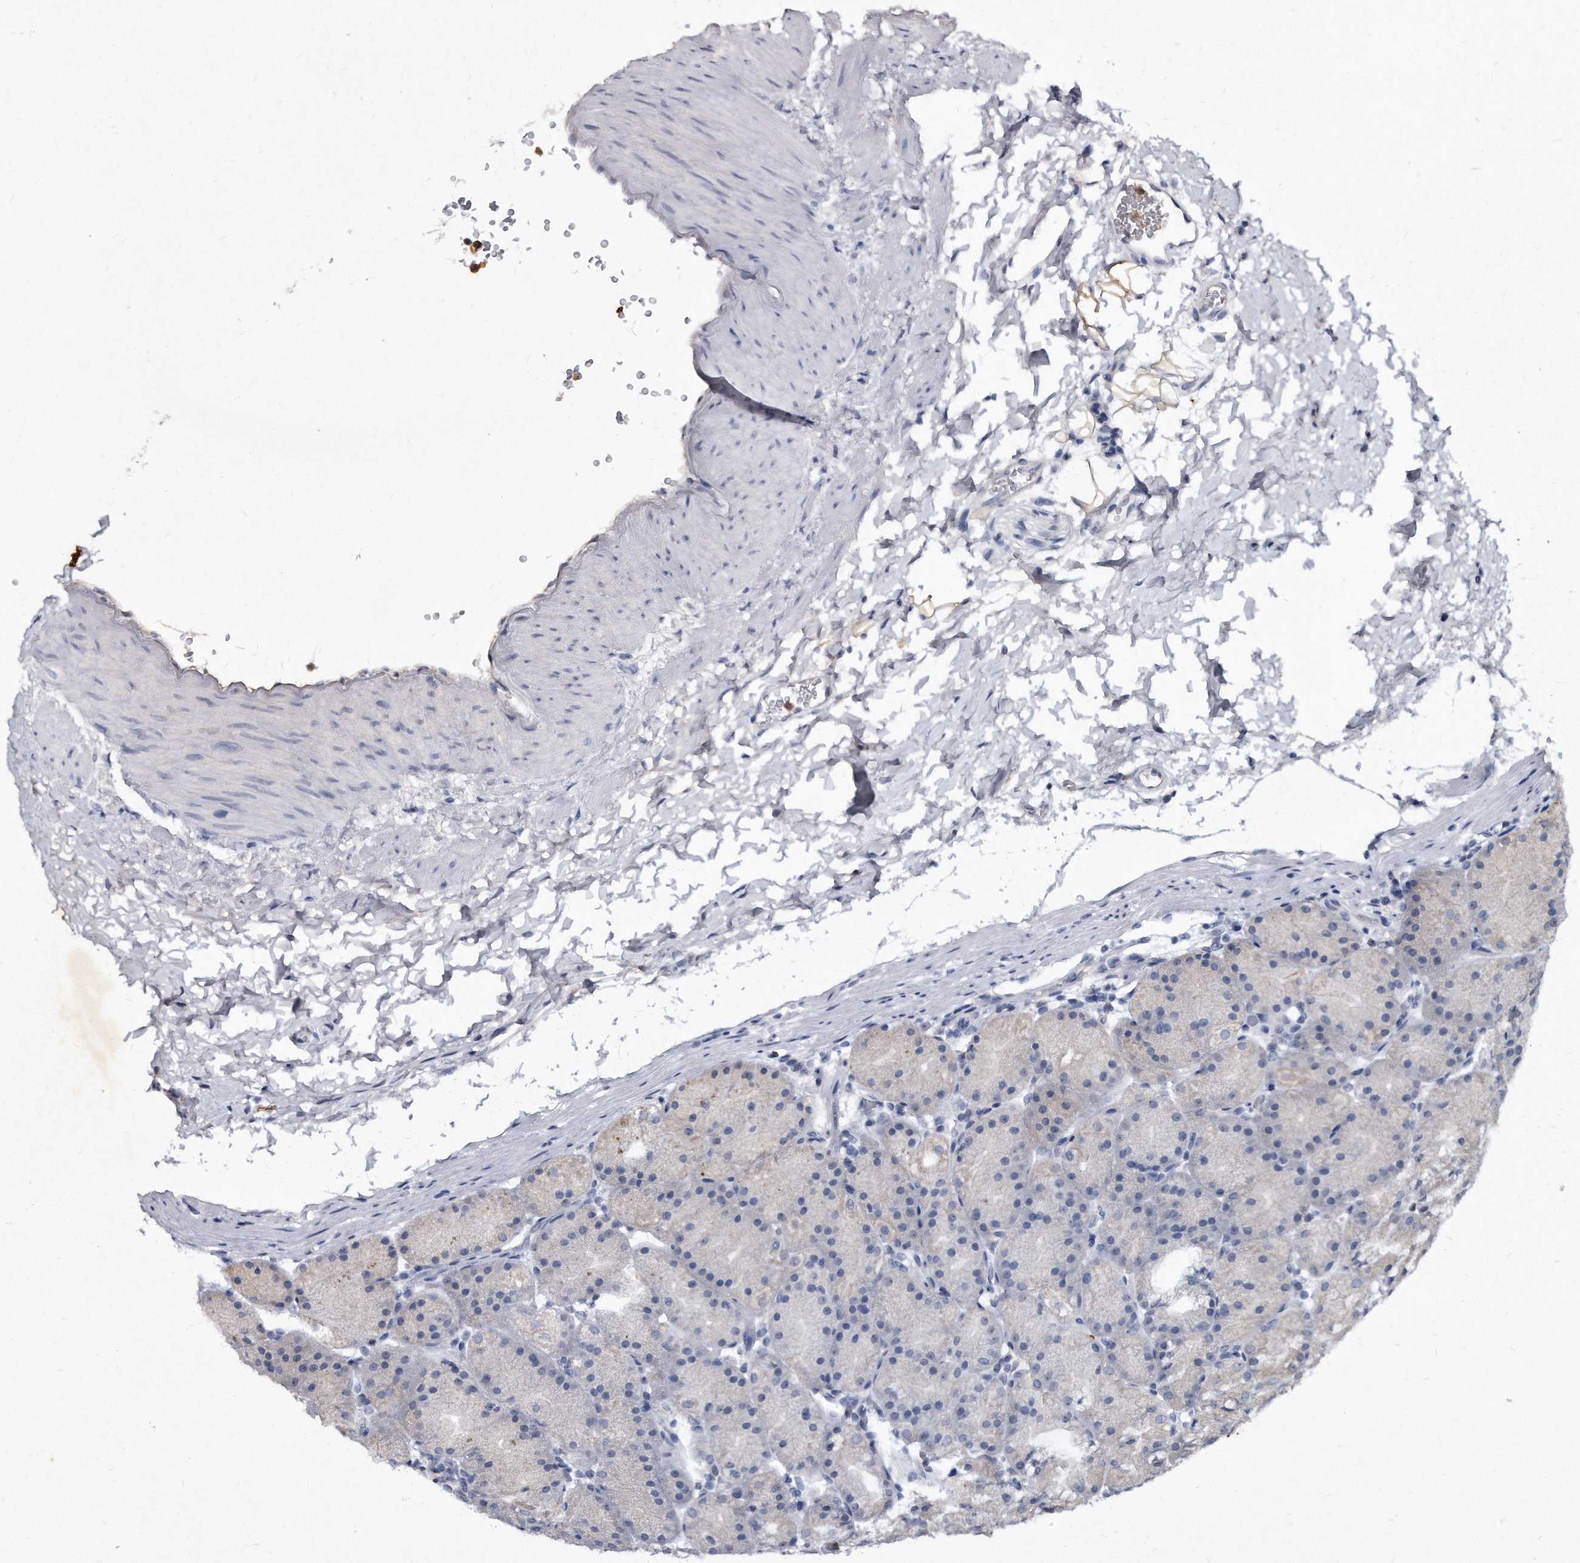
{"staining": {"intensity": "weak", "quantity": "<25%", "location": "cytoplasmic/membranous"}, "tissue": "stomach", "cell_type": "Glandular cells", "image_type": "normal", "snomed": [{"axis": "morphology", "description": "Normal tissue, NOS"}, {"axis": "topography", "description": "Stomach, upper"}, {"axis": "topography", "description": "Stomach"}], "caption": "High power microscopy image of an immunohistochemistry (IHC) micrograph of normal stomach, revealing no significant positivity in glandular cells. Nuclei are stained in blue.", "gene": "KLHDC3", "patient": {"sex": "male", "age": 48}}